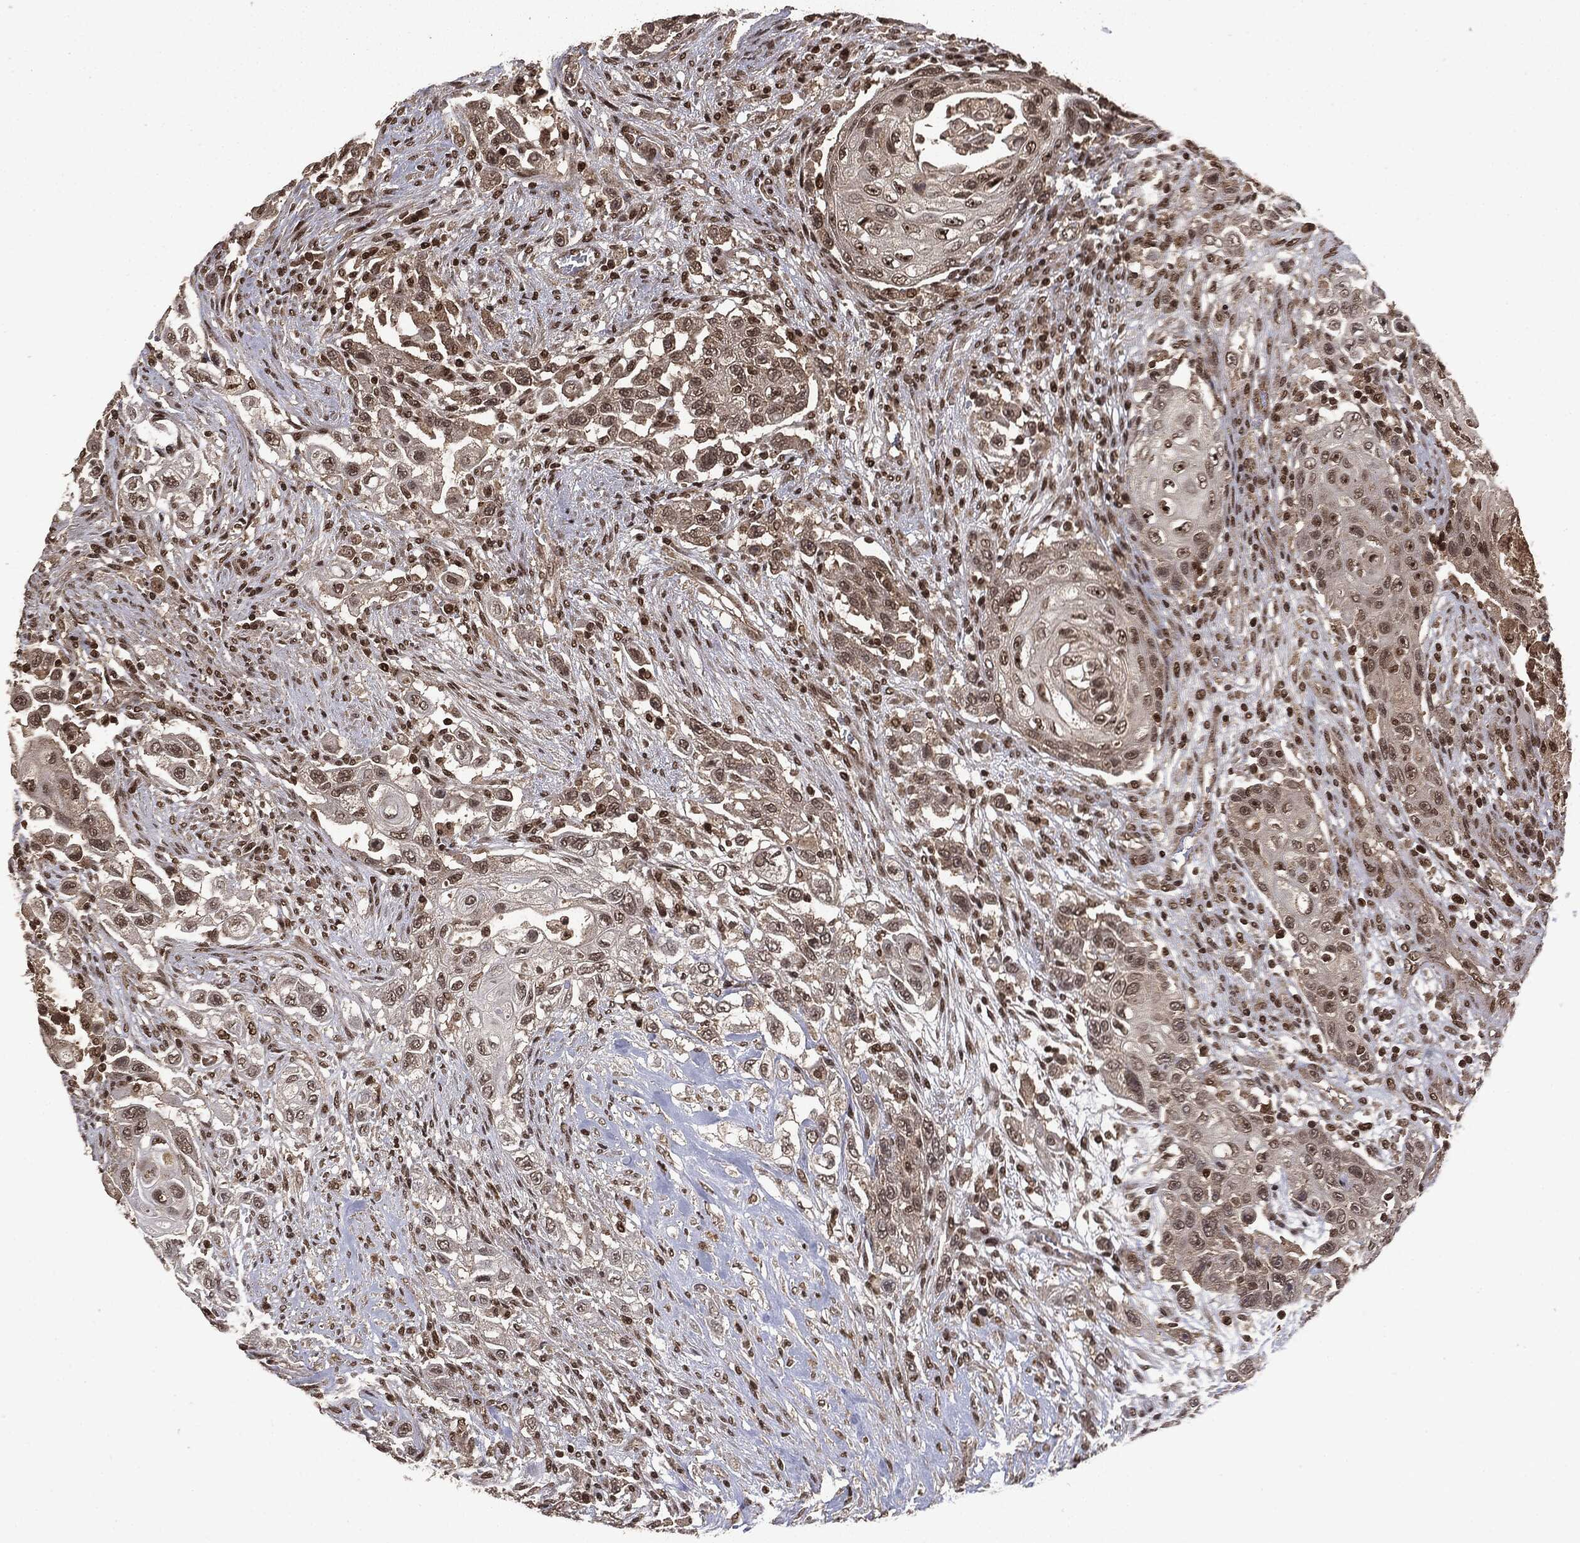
{"staining": {"intensity": "negative", "quantity": "none", "location": "none"}, "tissue": "urothelial cancer", "cell_type": "Tumor cells", "image_type": "cancer", "snomed": [{"axis": "morphology", "description": "Urothelial carcinoma, High grade"}, {"axis": "topography", "description": "Urinary bladder"}], "caption": "The micrograph reveals no significant staining in tumor cells of urothelial cancer.", "gene": "CTDP1", "patient": {"sex": "female", "age": 56}}